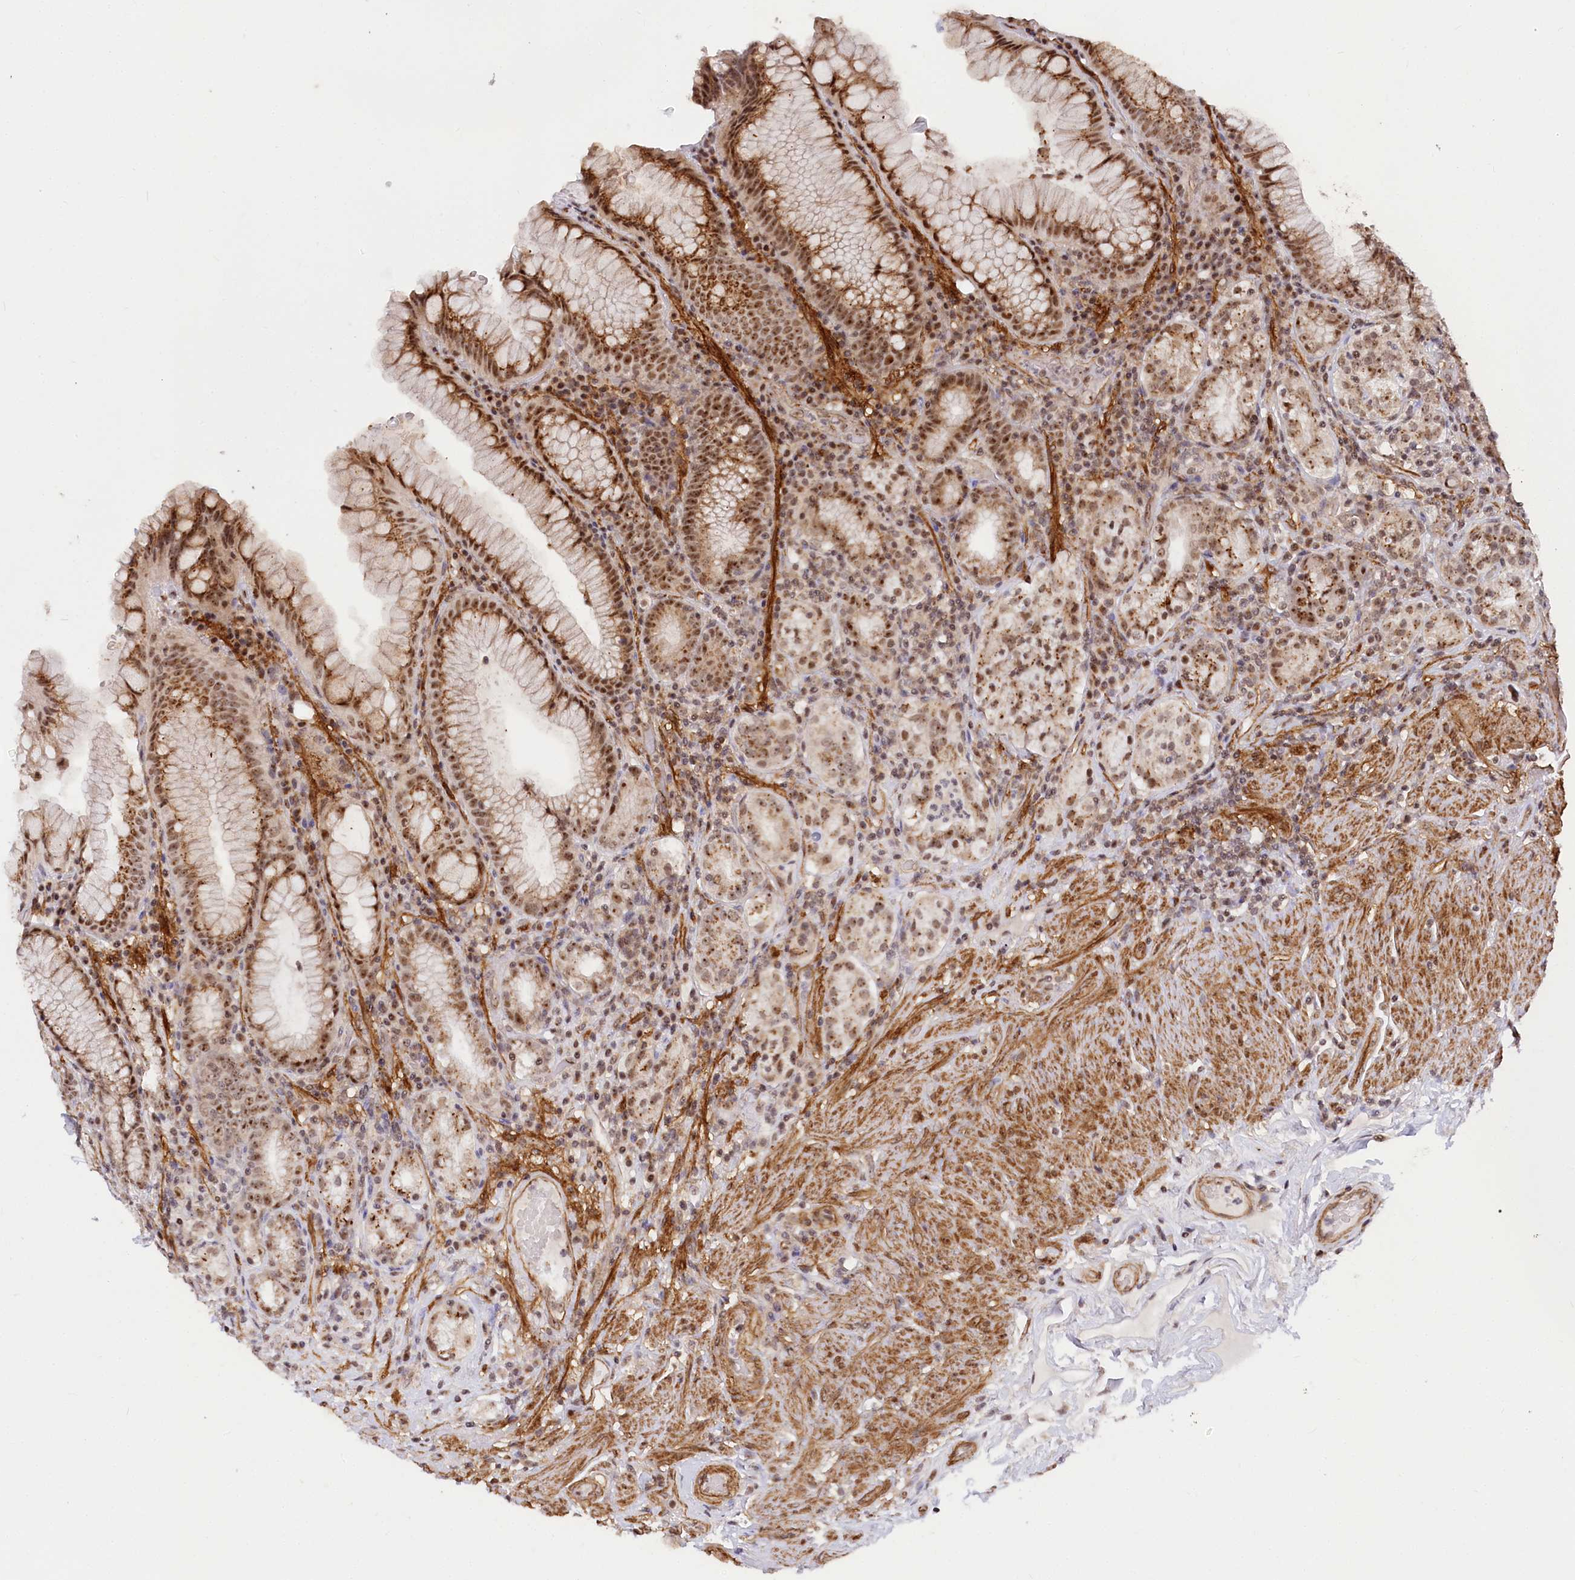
{"staining": {"intensity": "moderate", "quantity": ">75%", "location": "cytoplasmic/membranous,nuclear"}, "tissue": "stomach", "cell_type": "Glandular cells", "image_type": "normal", "snomed": [{"axis": "morphology", "description": "Normal tissue, NOS"}, {"axis": "topography", "description": "Stomach, upper"}, {"axis": "topography", "description": "Stomach, lower"}], "caption": "High-power microscopy captured an immunohistochemistry photomicrograph of normal stomach, revealing moderate cytoplasmic/membranous,nuclear positivity in approximately >75% of glandular cells.", "gene": "GNL3L", "patient": {"sex": "female", "age": 76}}